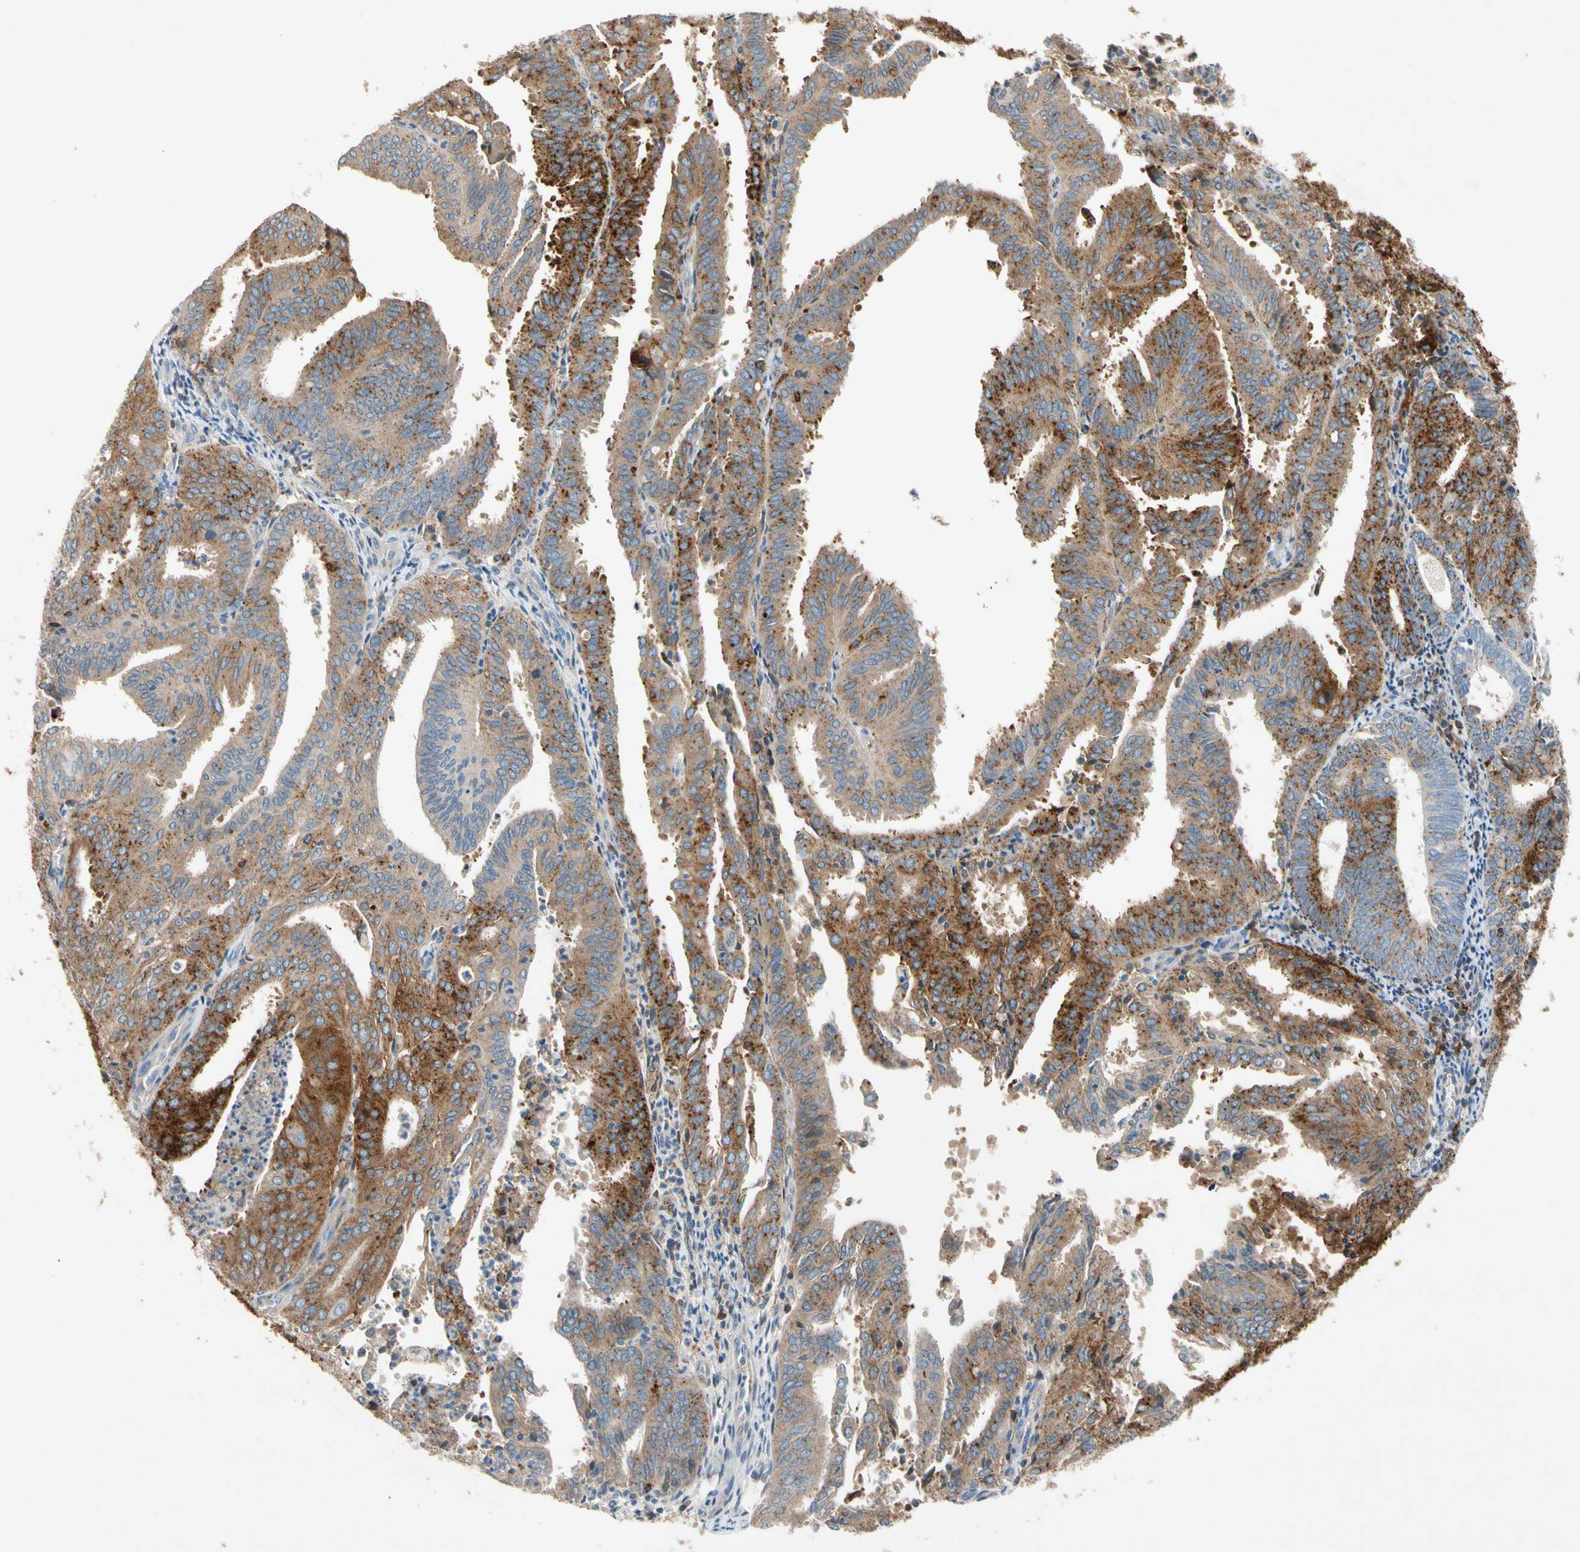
{"staining": {"intensity": "strong", "quantity": "25%-75%", "location": "cytoplasmic/membranous"}, "tissue": "endometrial cancer", "cell_type": "Tumor cells", "image_type": "cancer", "snomed": [{"axis": "morphology", "description": "Adenocarcinoma, NOS"}, {"axis": "topography", "description": "Uterus"}], "caption": "Approximately 25%-75% of tumor cells in human endometrial cancer (adenocarcinoma) demonstrate strong cytoplasmic/membranous protein staining as visualized by brown immunohistochemical staining.", "gene": "NDFIP2", "patient": {"sex": "female", "age": 60}}